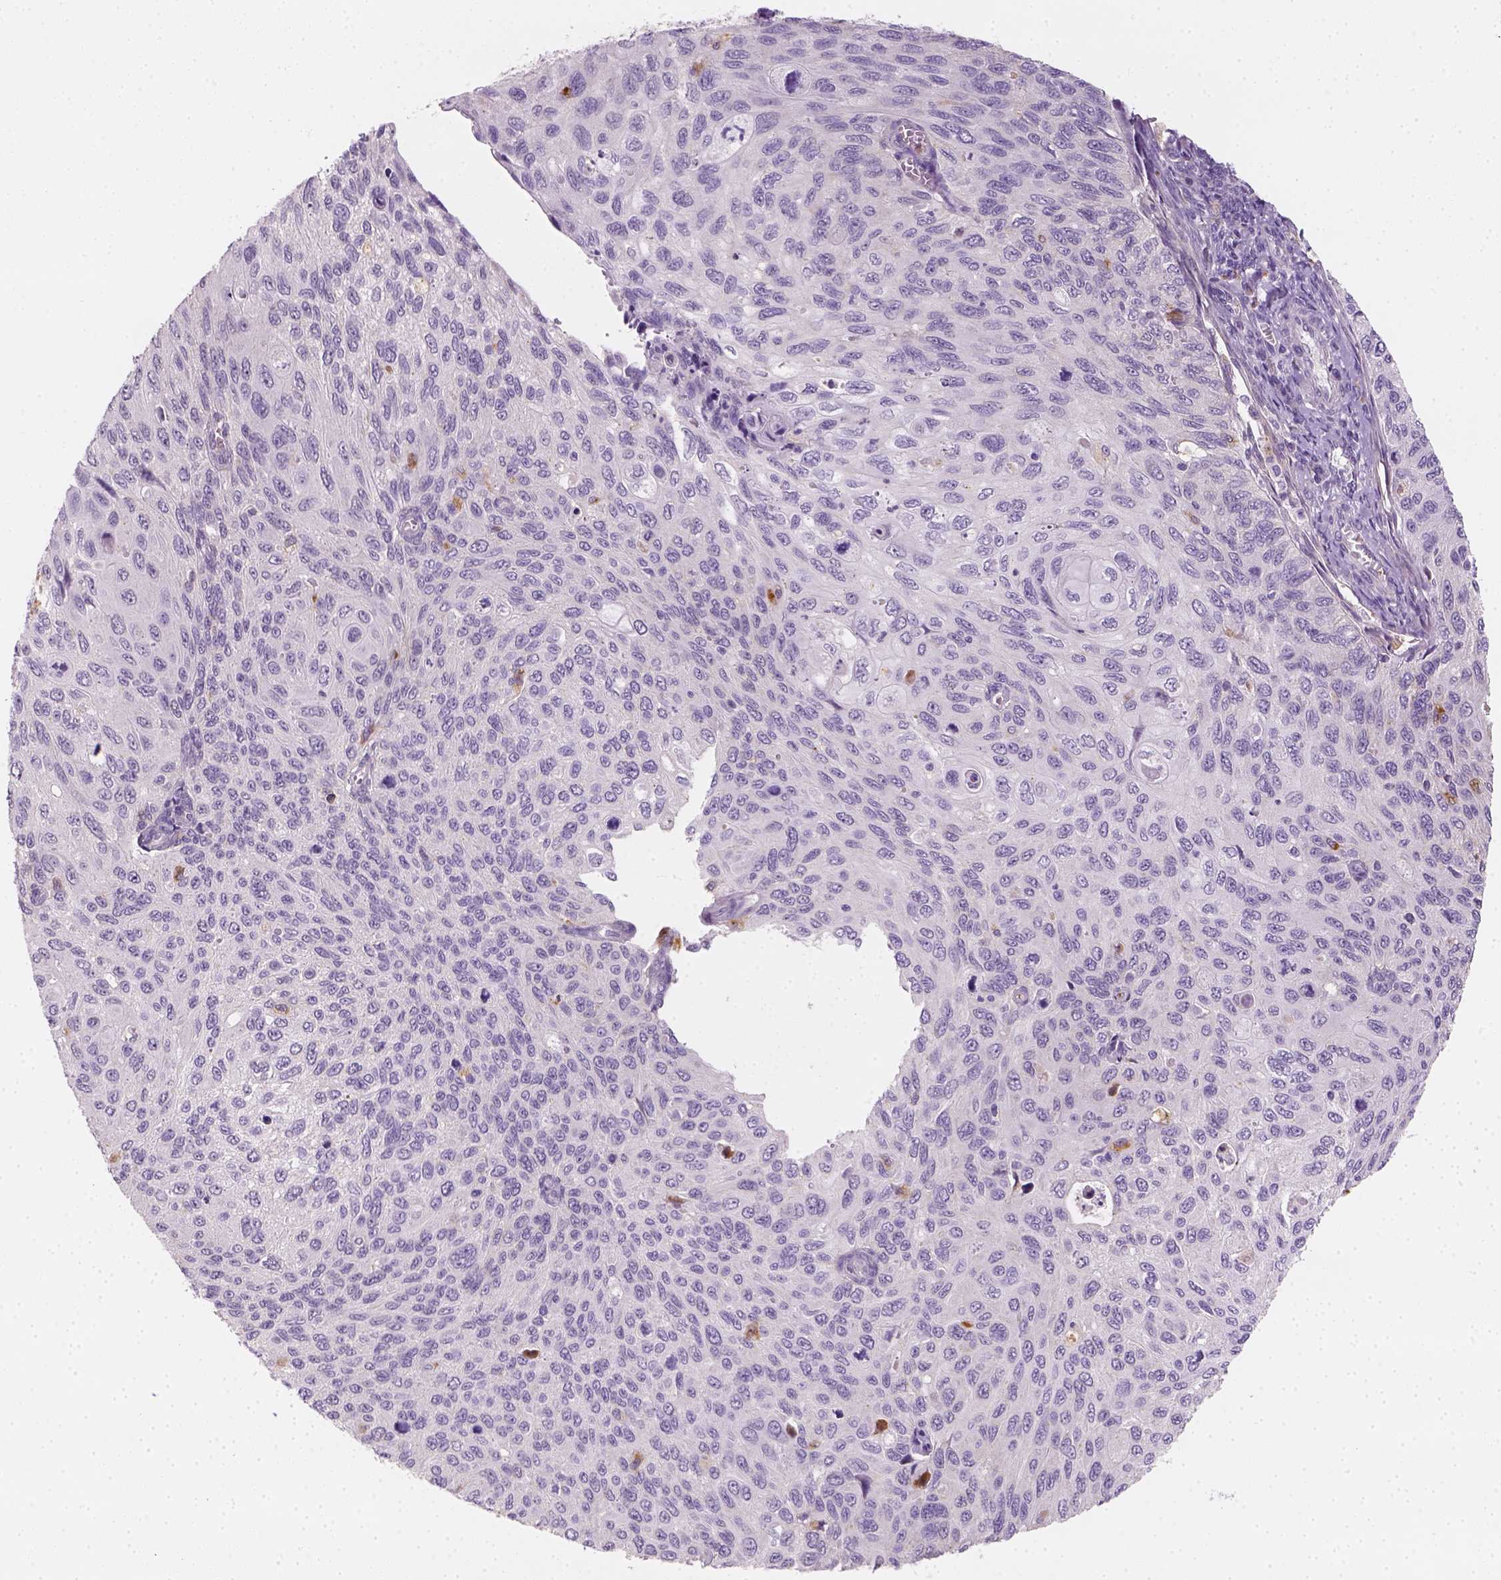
{"staining": {"intensity": "negative", "quantity": "none", "location": "none"}, "tissue": "cervical cancer", "cell_type": "Tumor cells", "image_type": "cancer", "snomed": [{"axis": "morphology", "description": "Squamous cell carcinoma, NOS"}, {"axis": "topography", "description": "Cervix"}], "caption": "IHC photomicrograph of neoplastic tissue: human cervical cancer stained with DAB shows no significant protein expression in tumor cells.", "gene": "FAM163B", "patient": {"sex": "female", "age": 70}}